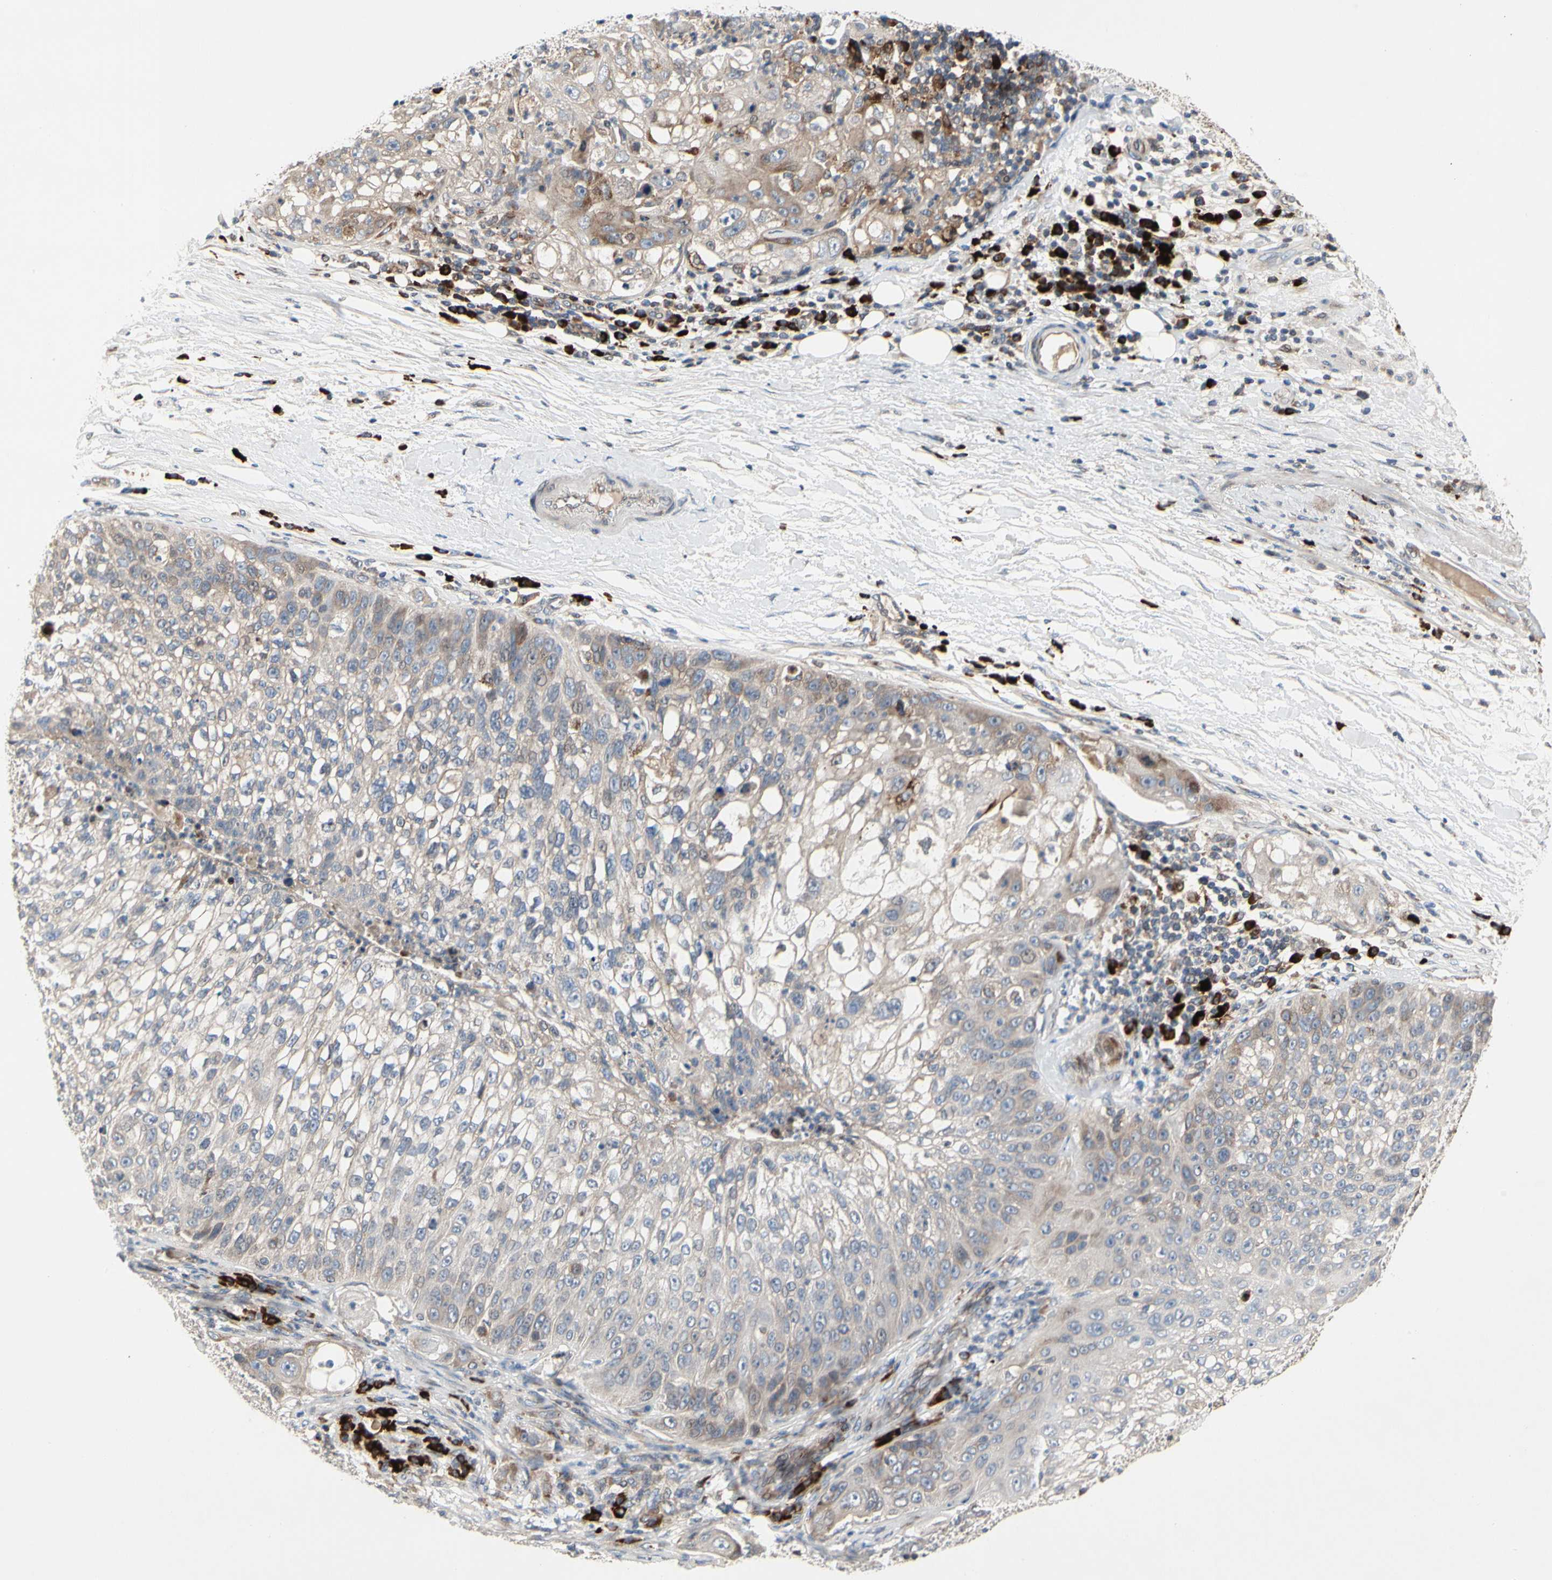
{"staining": {"intensity": "weak", "quantity": ">75%", "location": "cytoplasmic/membranous"}, "tissue": "lung cancer", "cell_type": "Tumor cells", "image_type": "cancer", "snomed": [{"axis": "morphology", "description": "Inflammation, NOS"}, {"axis": "morphology", "description": "Squamous cell carcinoma, NOS"}, {"axis": "topography", "description": "Lymph node"}, {"axis": "topography", "description": "Soft tissue"}, {"axis": "topography", "description": "Lung"}], "caption": "Immunohistochemistry of human lung cancer (squamous cell carcinoma) shows low levels of weak cytoplasmic/membranous positivity in approximately >75% of tumor cells. (brown staining indicates protein expression, while blue staining denotes nuclei).", "gene": "MMEL1", "patient": {"sex": "male", "age": 66}}